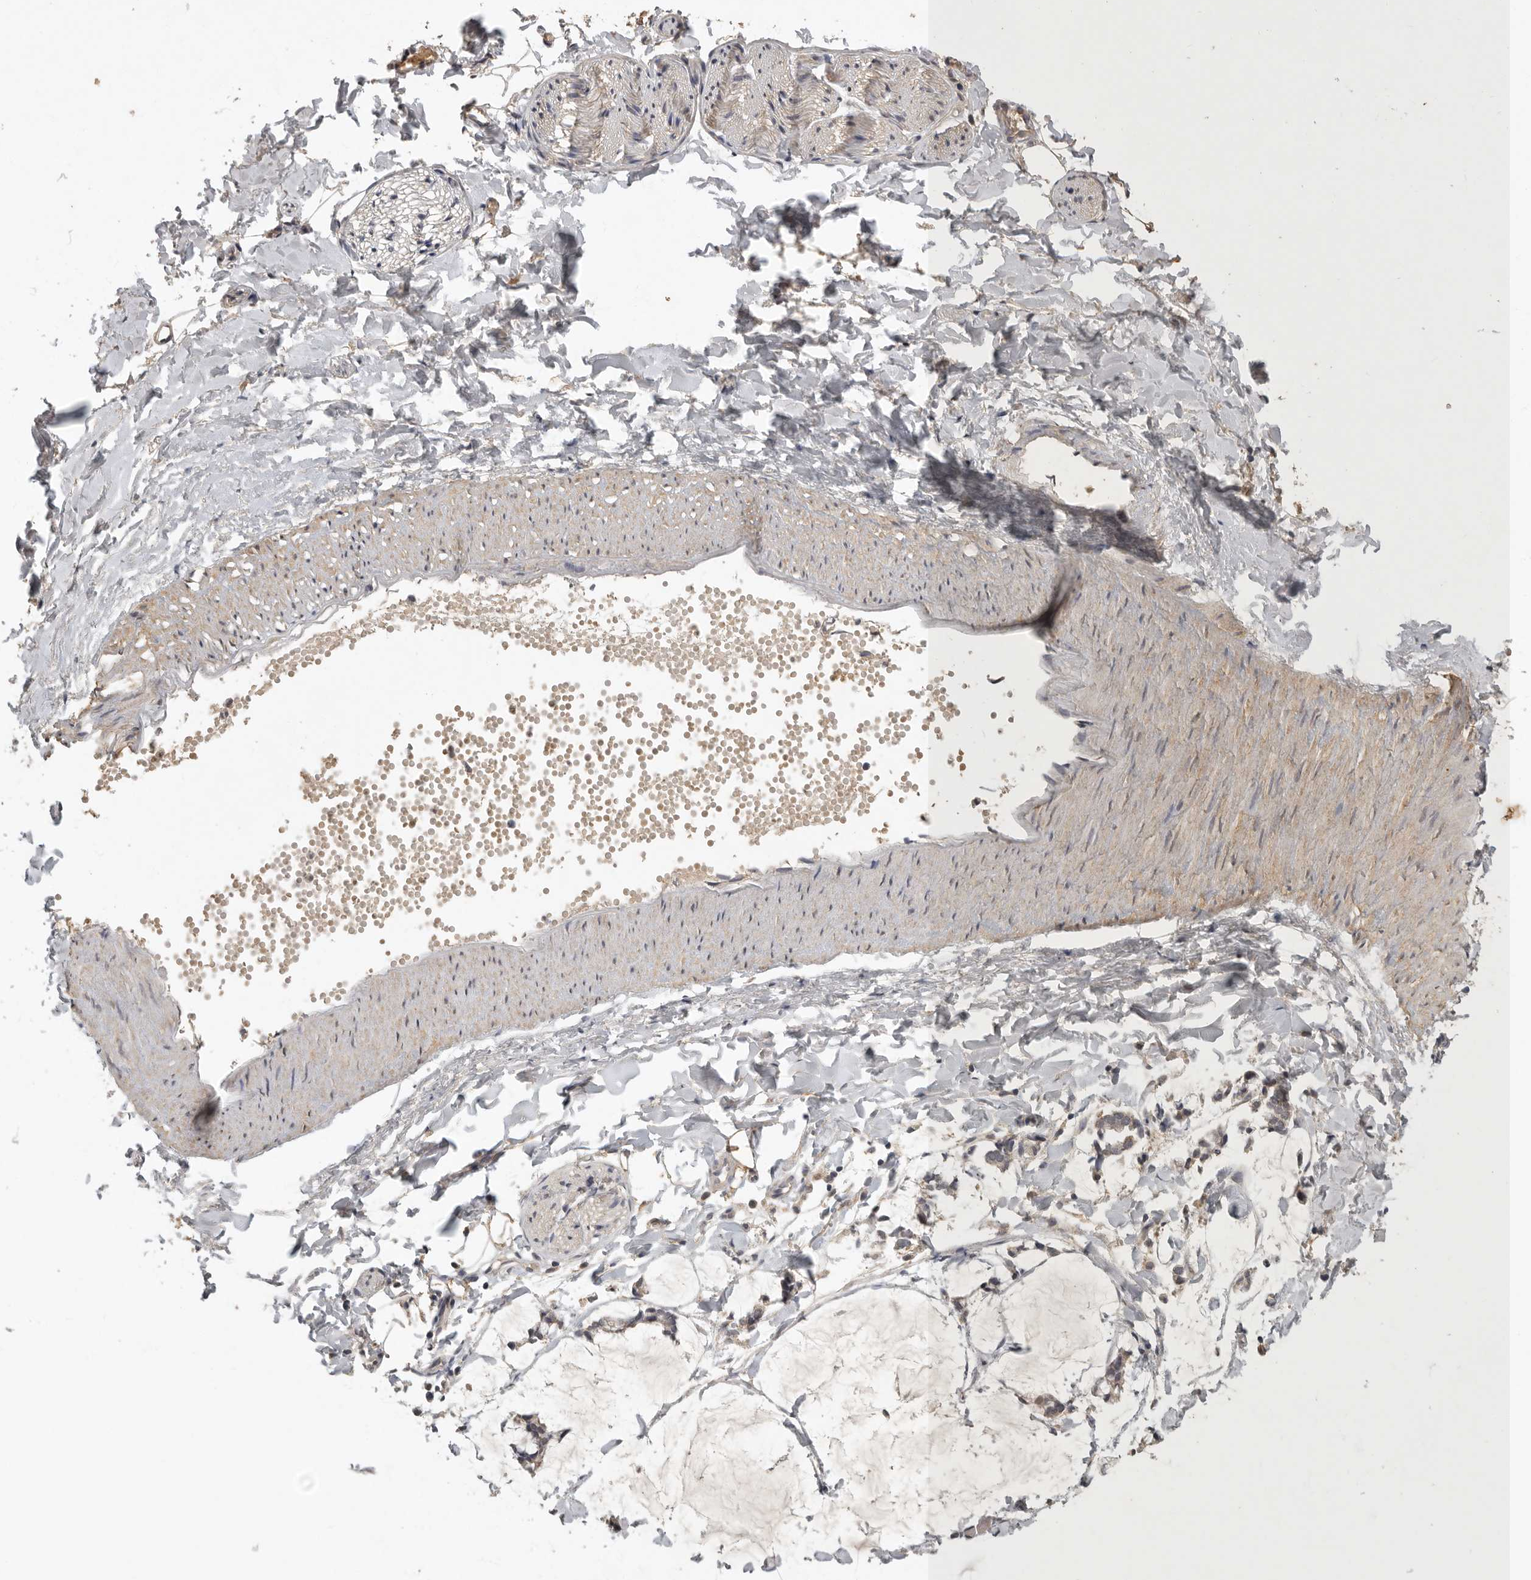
{"staining": {"intensity": "negative", "quantity": "none", "location": "none"}, "tissue": "adipose tissue", "cell_type": "Adipocytes", "image_type": "normal", "snomed": [{"axis": "morphology", "description": "Normal tissue, NOS"}, {"axis": "morphology", "description": "Adenocarcinoma, NOS"}, {"axis": "topography", "description": "Colon"}, {"axis": "topography", "description": "Peripheral nerve tissue"}], "caption": "Immunohistochemistry of unremarkable human adipose tissue exhibits no expression in adipocytes.", "gene": "ADAMTS4", "patient": {"sex": "male", "age": 14}}